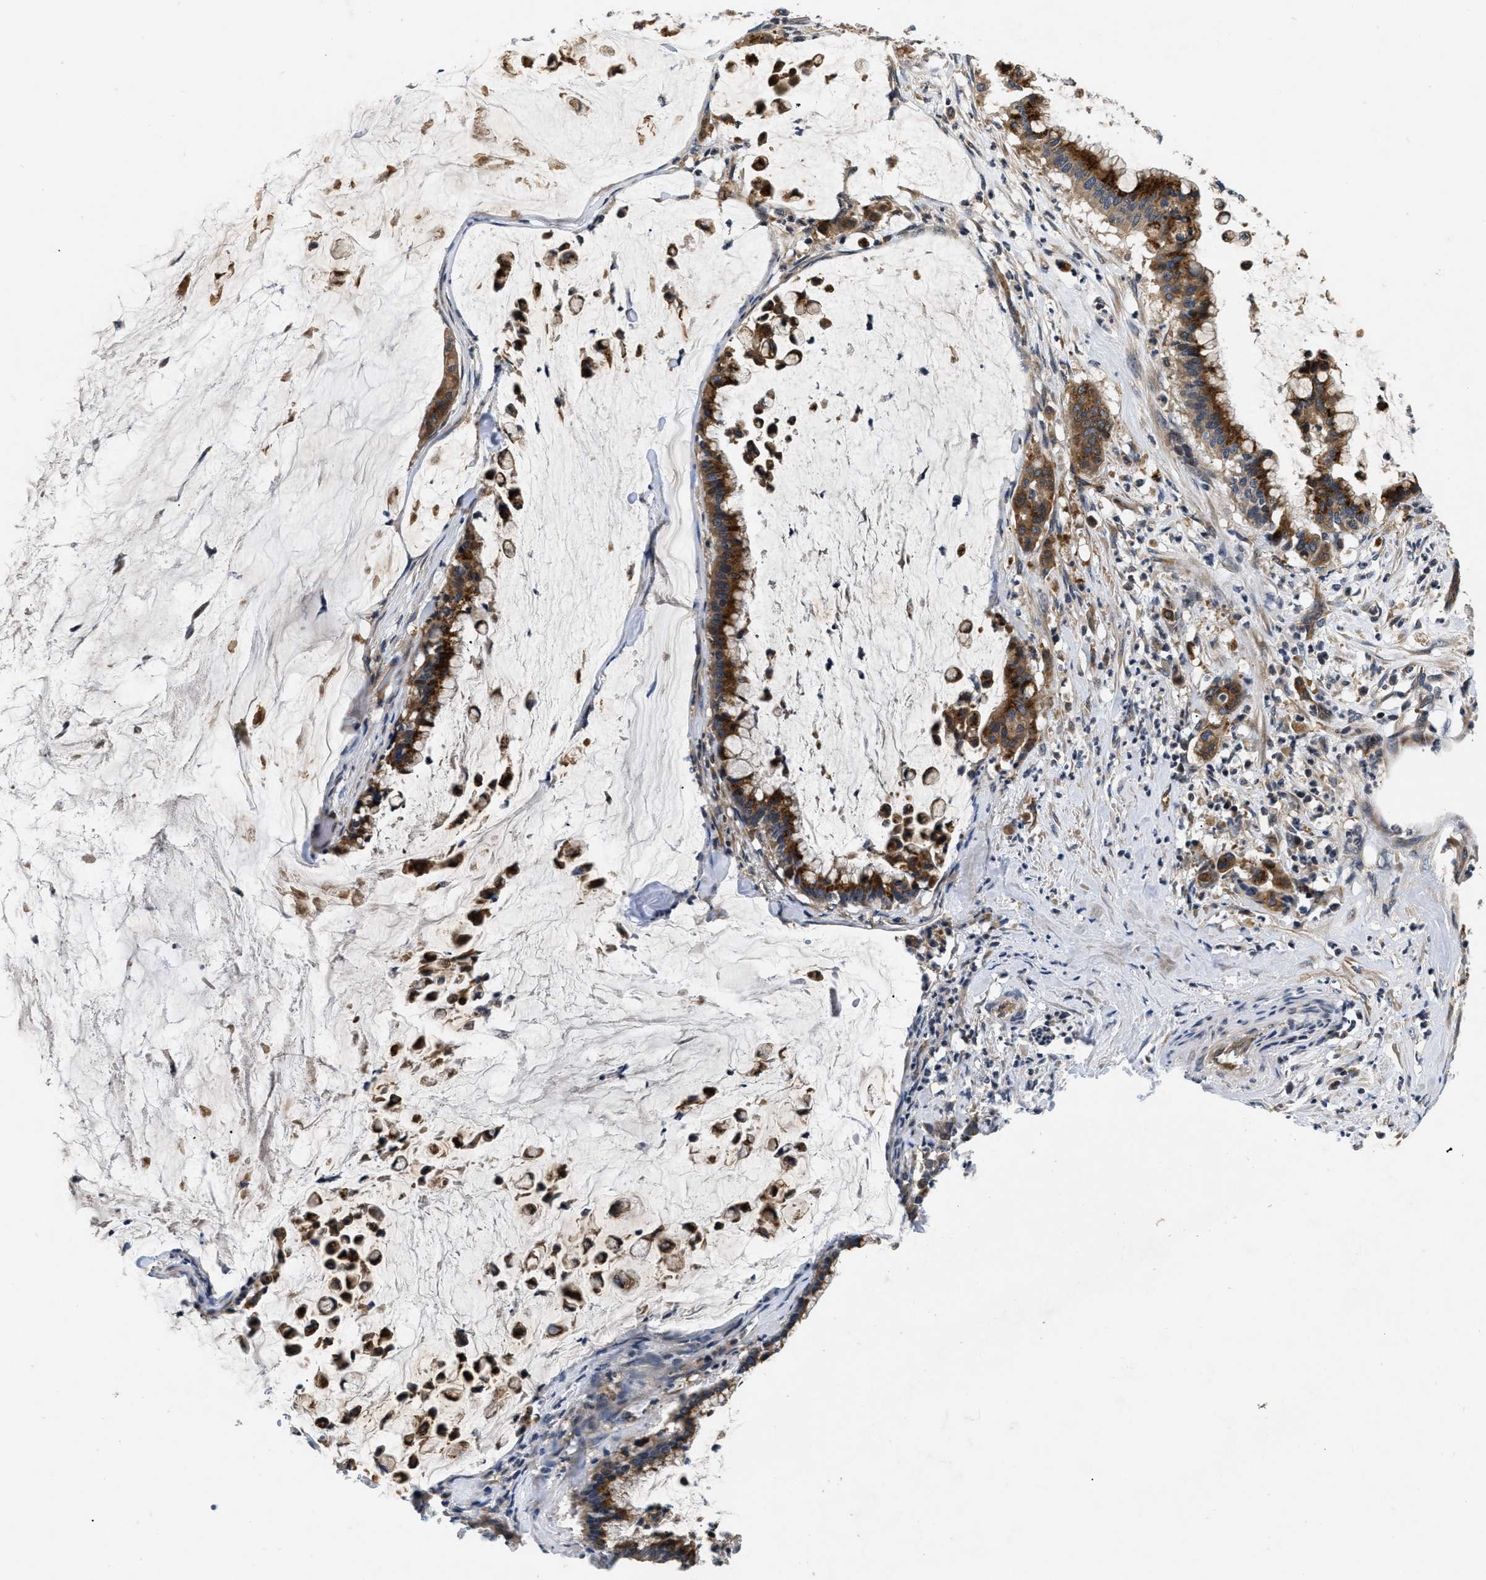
{"staining": {"intensity": "strong", "quantity": ">75%", "location": "cytoplasmic/membranous"}, "tissue": "pancreatic cancer", "cell_type": "Tumor cells", "image_type": "cancer", "snomed": [{"axis": "morphology", "description": "Adenocarcinoma, NOS"}, {"axis": "topography", "description": "Pancreas"}], "caption": "Protein staining reveals strong cytoplasmic/membranous positivity in about >75% of tumor cells in pancreatic cancer. The protein of interest is shown in brown color, while the nuclei are stained blue.", "gene": "HMGCR", "patient": {"sex": "male", "age": 41}}